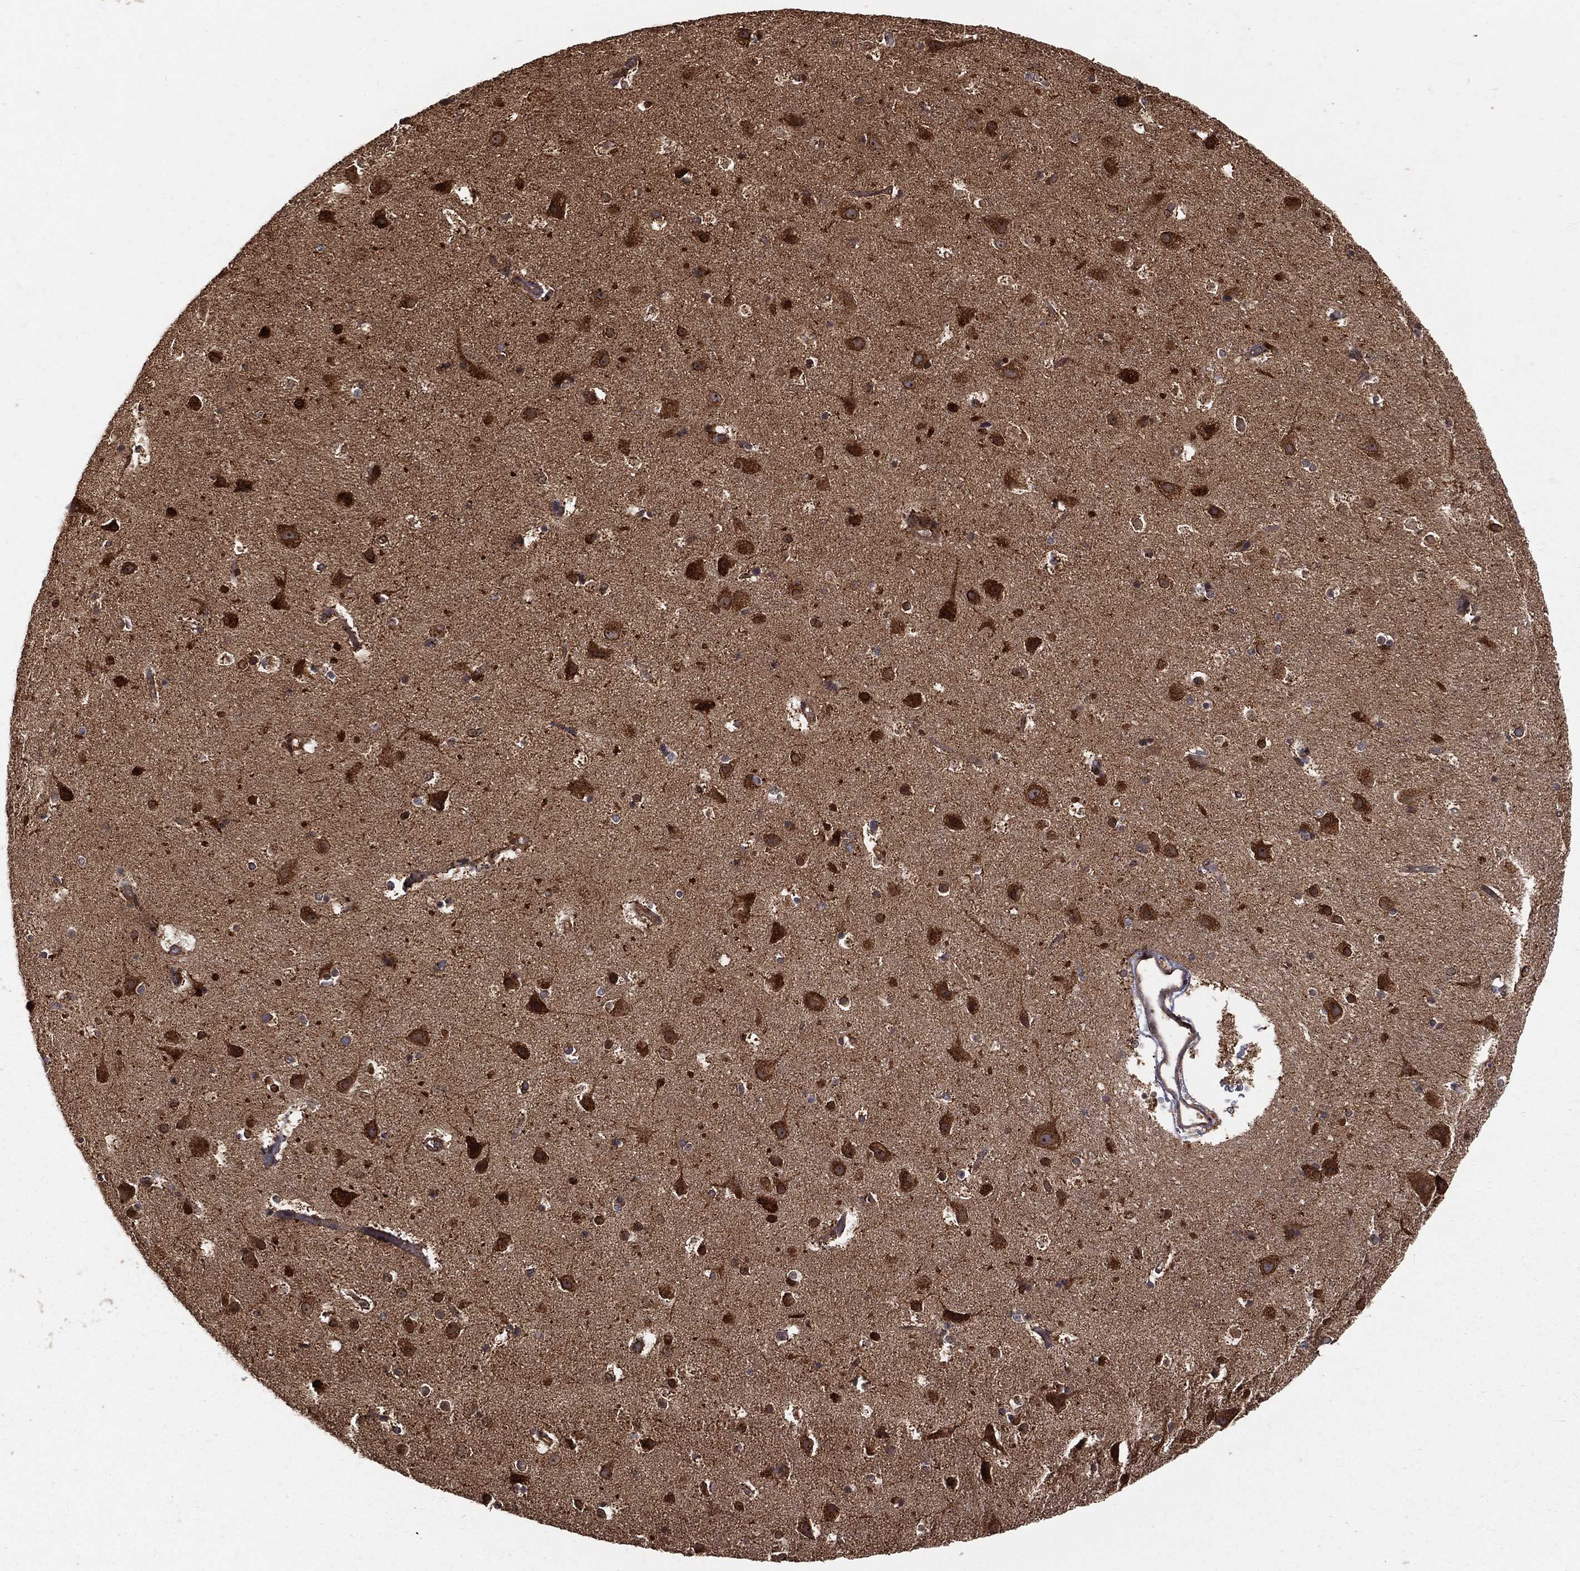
{"staining": {"intensity": "strong", "quantity": "<25%", "location": "cytoplasmic/membranous"}, "tissue": "cerebral cortex", "cell_type": "Endothelial cells", "image_type": "normal", "snomed": [{"axis": "morphology", "description": "Normal tissue, NOS"}, {"axis": "topography", "description": "Cerebral cortex"}], "caption": "Endothelial cells display strong cytoplasmic/membranous staining in about <25% of cells in normal cerebral cortex.", "gene": "MAPK1", "patient": {"sex": "female", "age": 52}}